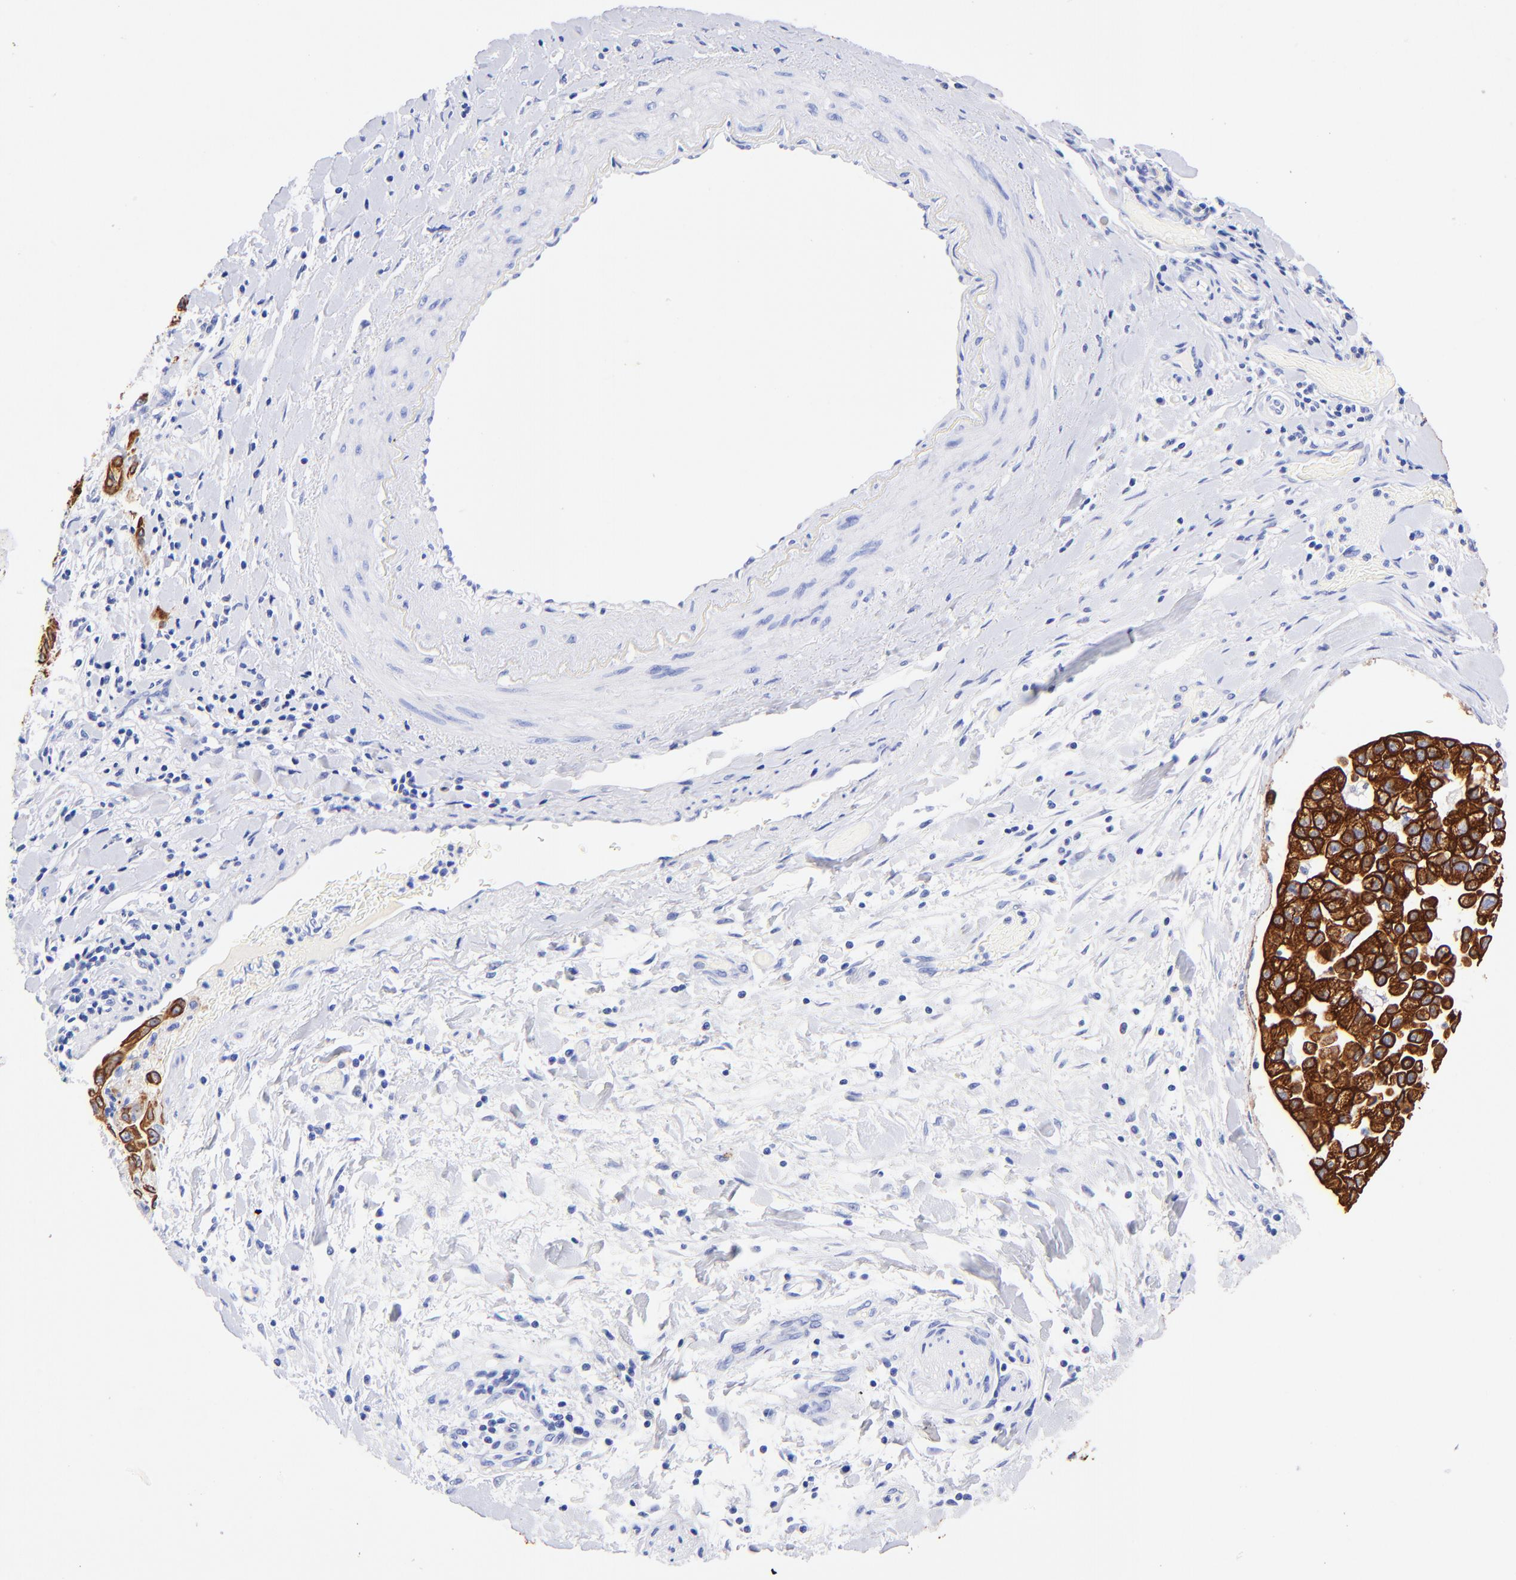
{"staining": {"intensity": "strong", "quantity": ">75%", "location": "cytoplasmic/membranous"}, "tissue": "pancreatic cancer", "cell_type": "Tumor cells", "image_type": "cancer", "snomed": [{"axis": "morphology", "description": "Adenocarcinoma, NOS"}, {"axis": "topography", "description": "Pancreas"}], "caption": "Protein expression analysis of adenocarcinoma (pancreatic) displays strong cytoplasmic/membranous staining in approximately >75% of tumor cells. The staining is performed using DAB brown chromogen to label protein expression. The nuclei are counter-stained blue using hematoxylin.", "gene": "KRT19", "patient": {"sex": "female", "age": 52}}